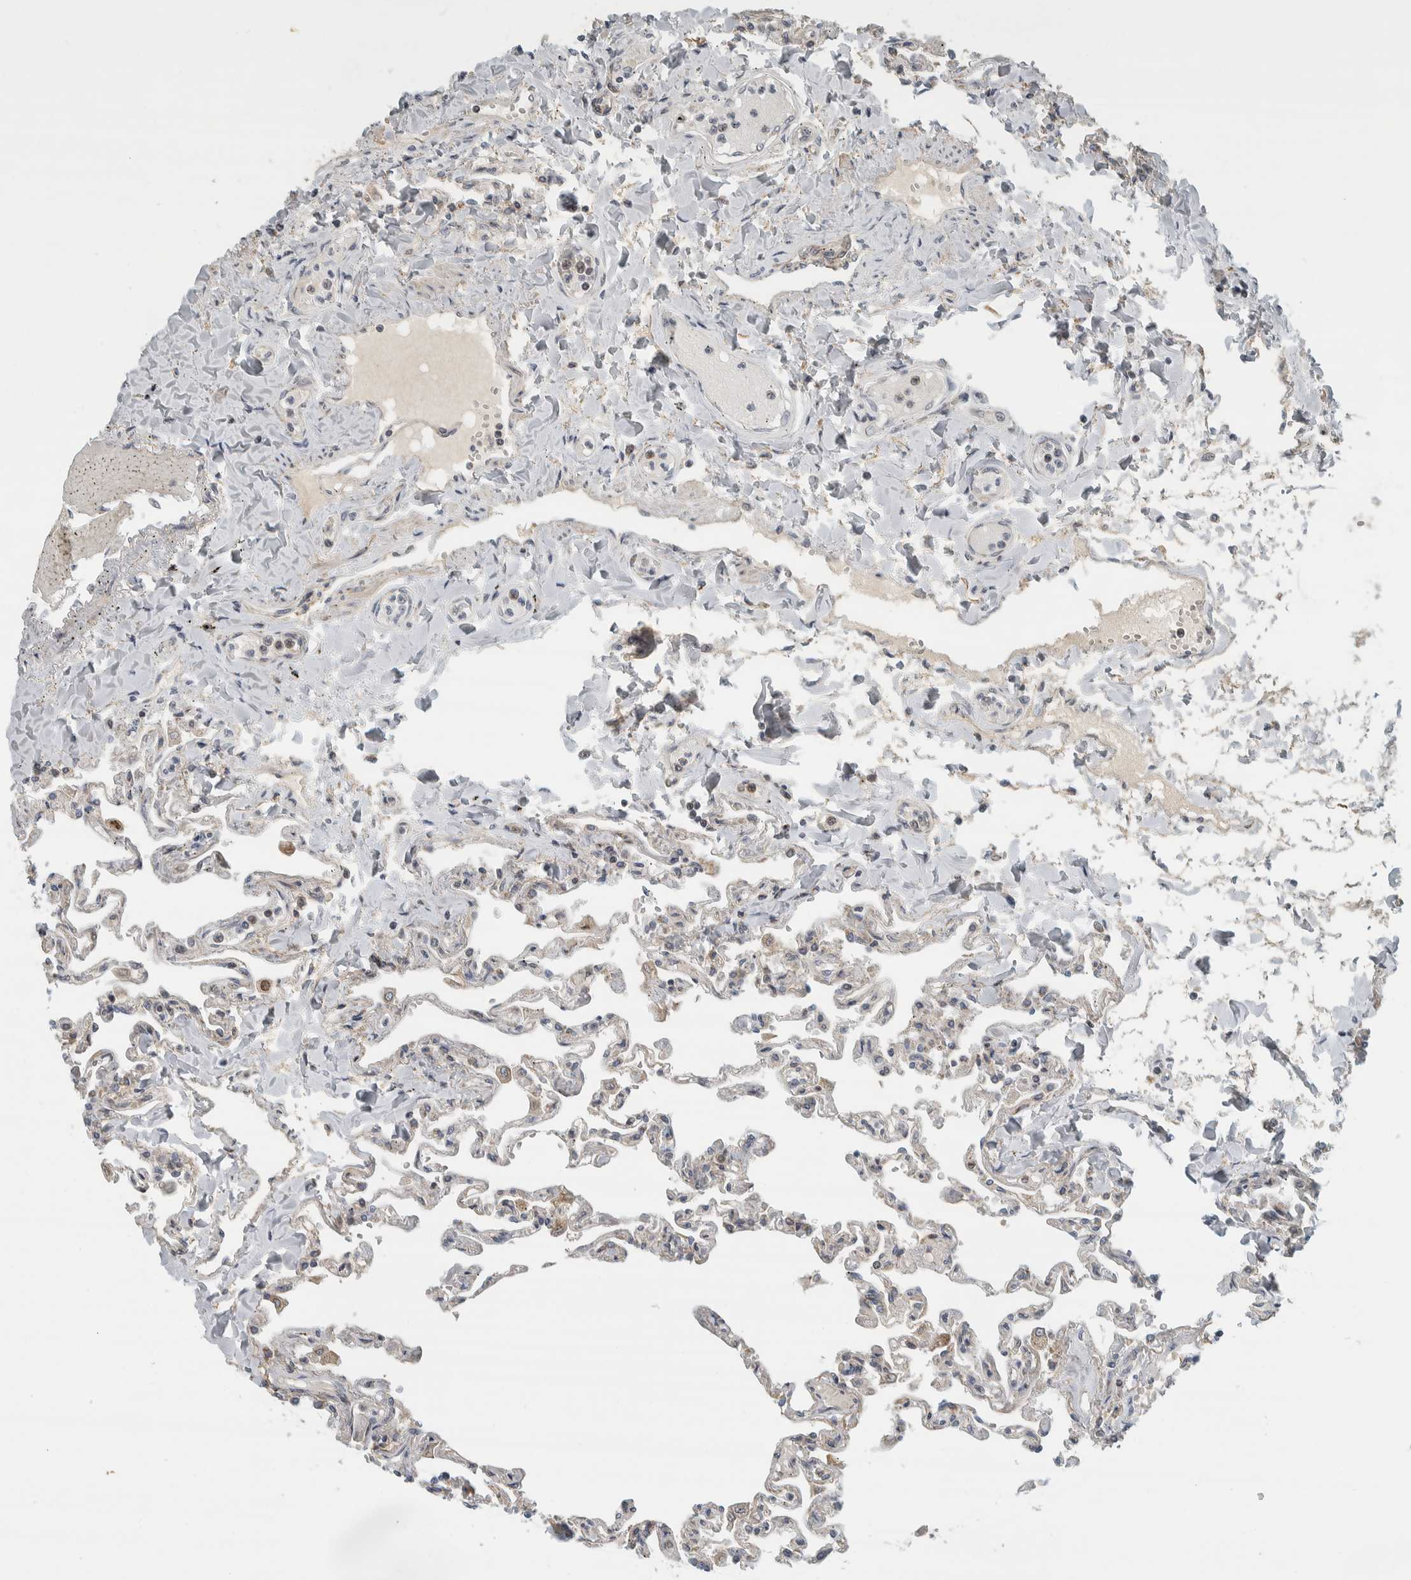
{"staining": {"intensity": "weak", "quantity": "<25%", "location": "cytoplasmic/membranous"}, "tissue": "lung", "cell_type": "Alveolar cells", "image_type": "normal", "snomed": [{"axis": "morphology", "description": "Normal tissue, NOS"}, {"axis": "topography", "description": "Lung"}], "caption": "The immunohistochemistry (IHC) photomicrograph has no significant staining in alveolar cells of lung.", "gene": "AFP", "patient": {"sex": "male", "age": 21}}